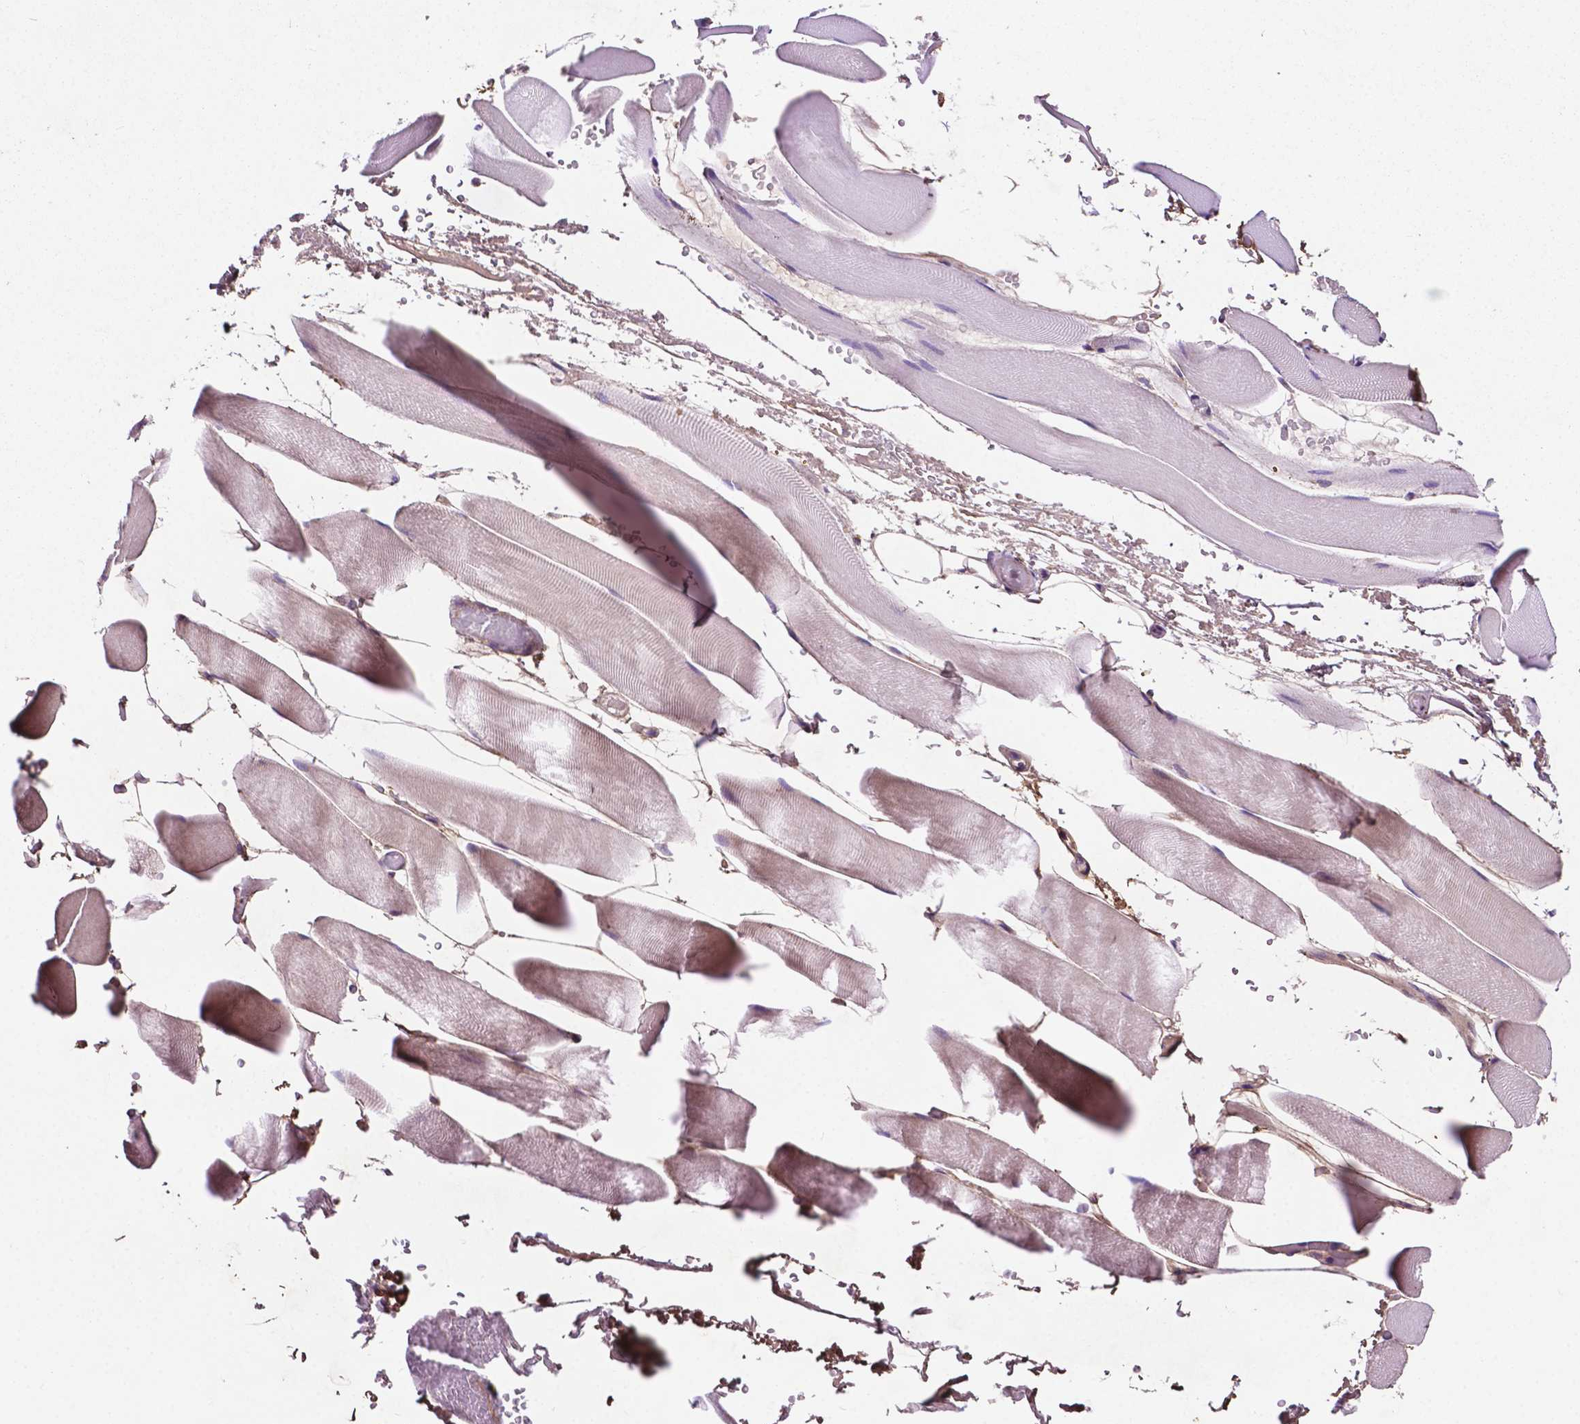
{"staining": {"intensity": "weak", "quantity": "25%-75%", "location": "cytoplasmic/membranous"}, "tissue": "skeletal muscle", "cell_type": "Myocytes", "image_type": "normal", "snomed": [{"axis": "morphology", "description": "Normal tissue, NOS"}, {"axis": "topography", "description": "Skeletal muscle"}], "caption": "A high-resolution histopathology image shows immunohistochemistry staining of normal skeletal muscle, which displays weak cytoplasmic/membranous expression in about 25%-75% of myocytes. (IHC, brightfield microscopy, high magnification).", "gene": "GJA9", "patient": {"sex": "female", "age": 37}}